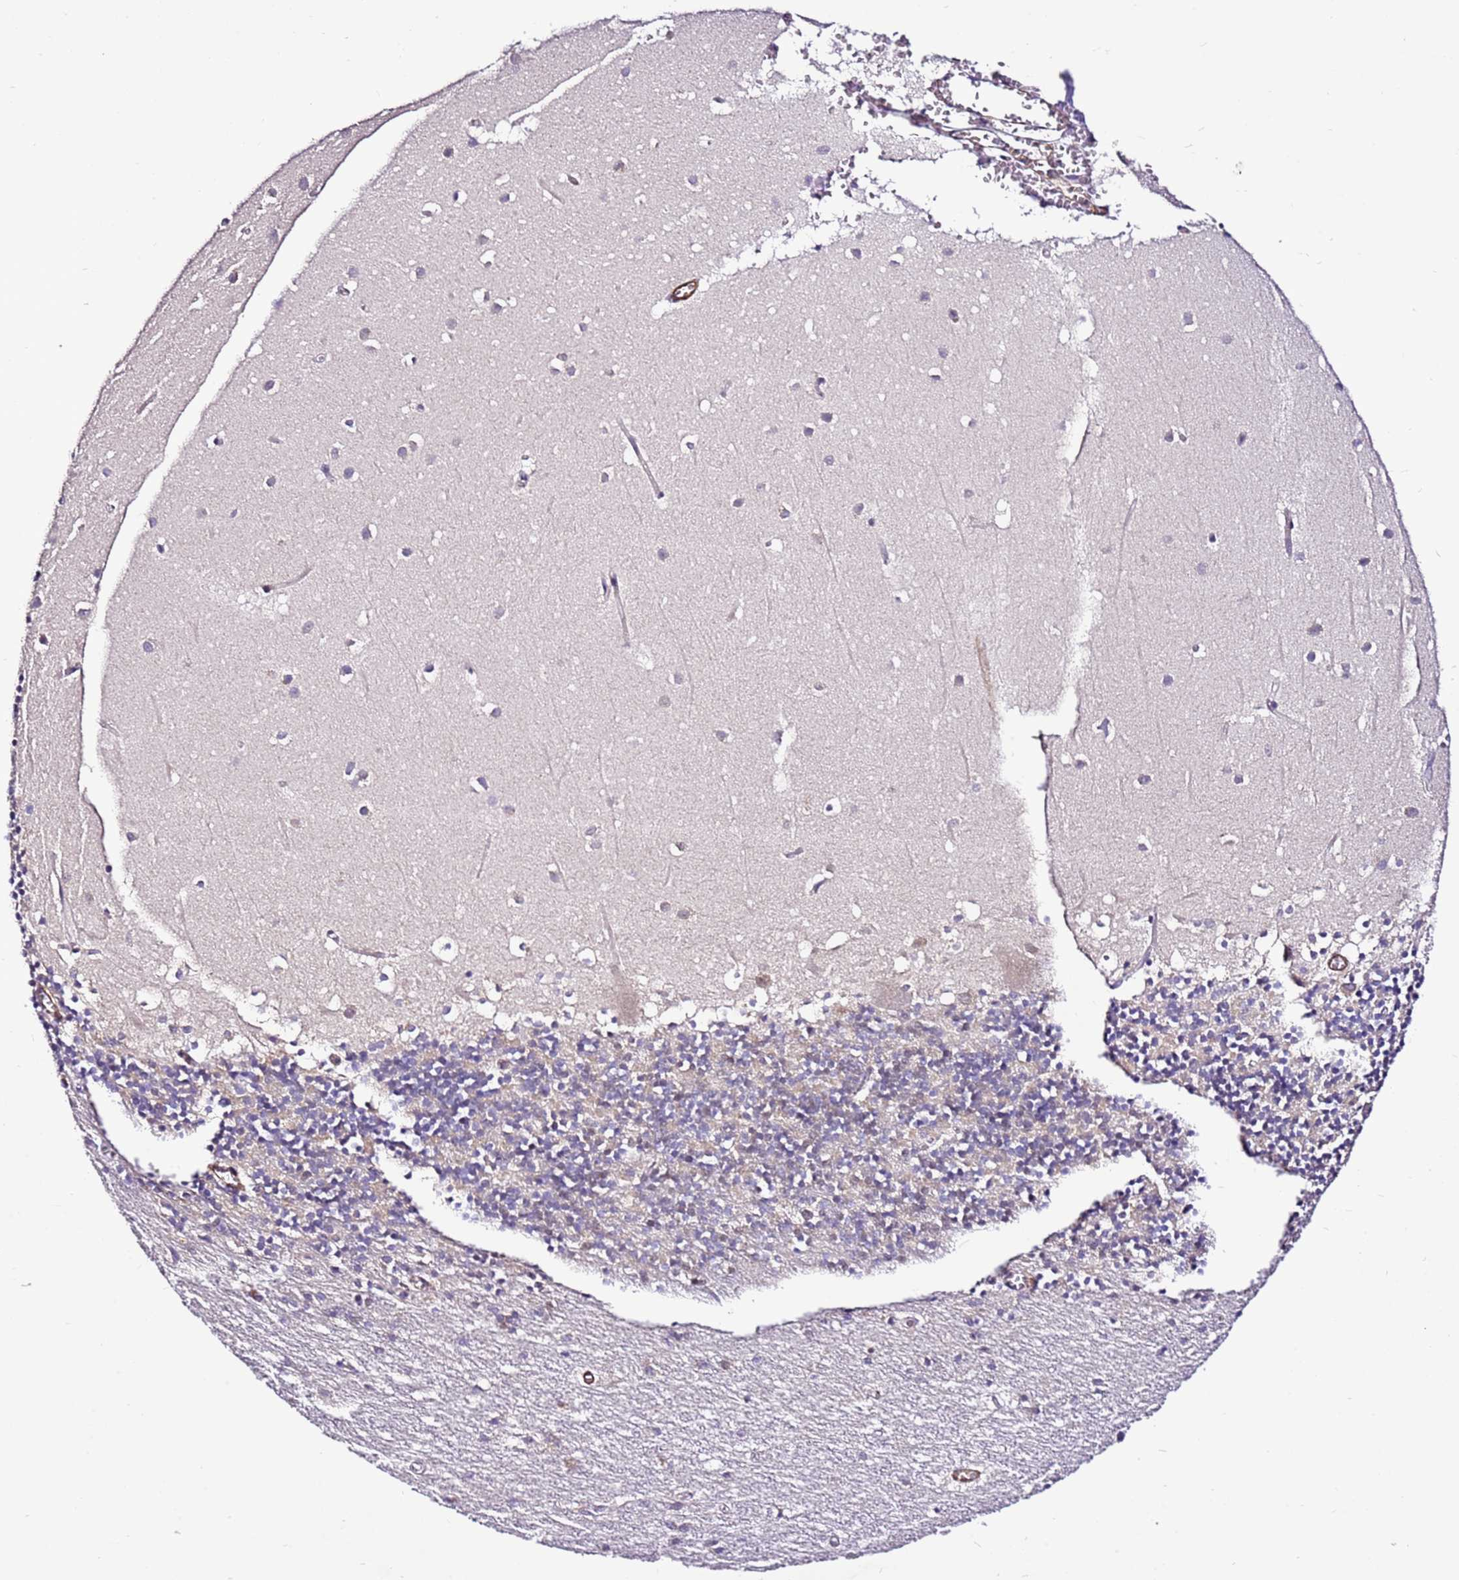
{"staining": {"intensity": "negative", "quantity": "none", "location": "none"}, "tissue": "cerebellum", "cell_type": "Cells in granular layer", "image_type": "normal", "snomed": [{"axis": "morphology", "description": "Normal tissue, NOS"}, {"axis": "topography", "description": "Cerebellum"}], "caption": "Immunohistochemistry (IHC) histopathology image of normal cerebellum: human cerebellum stained with DAB demonstrates no significant protein staining in cells in granular layer. The staining is performed using DAB brown chromogen with nuclei counter-stained in using hematoxylin.", "gene": "SMIM4", "patient": {"sex": "male", "age": 54}}